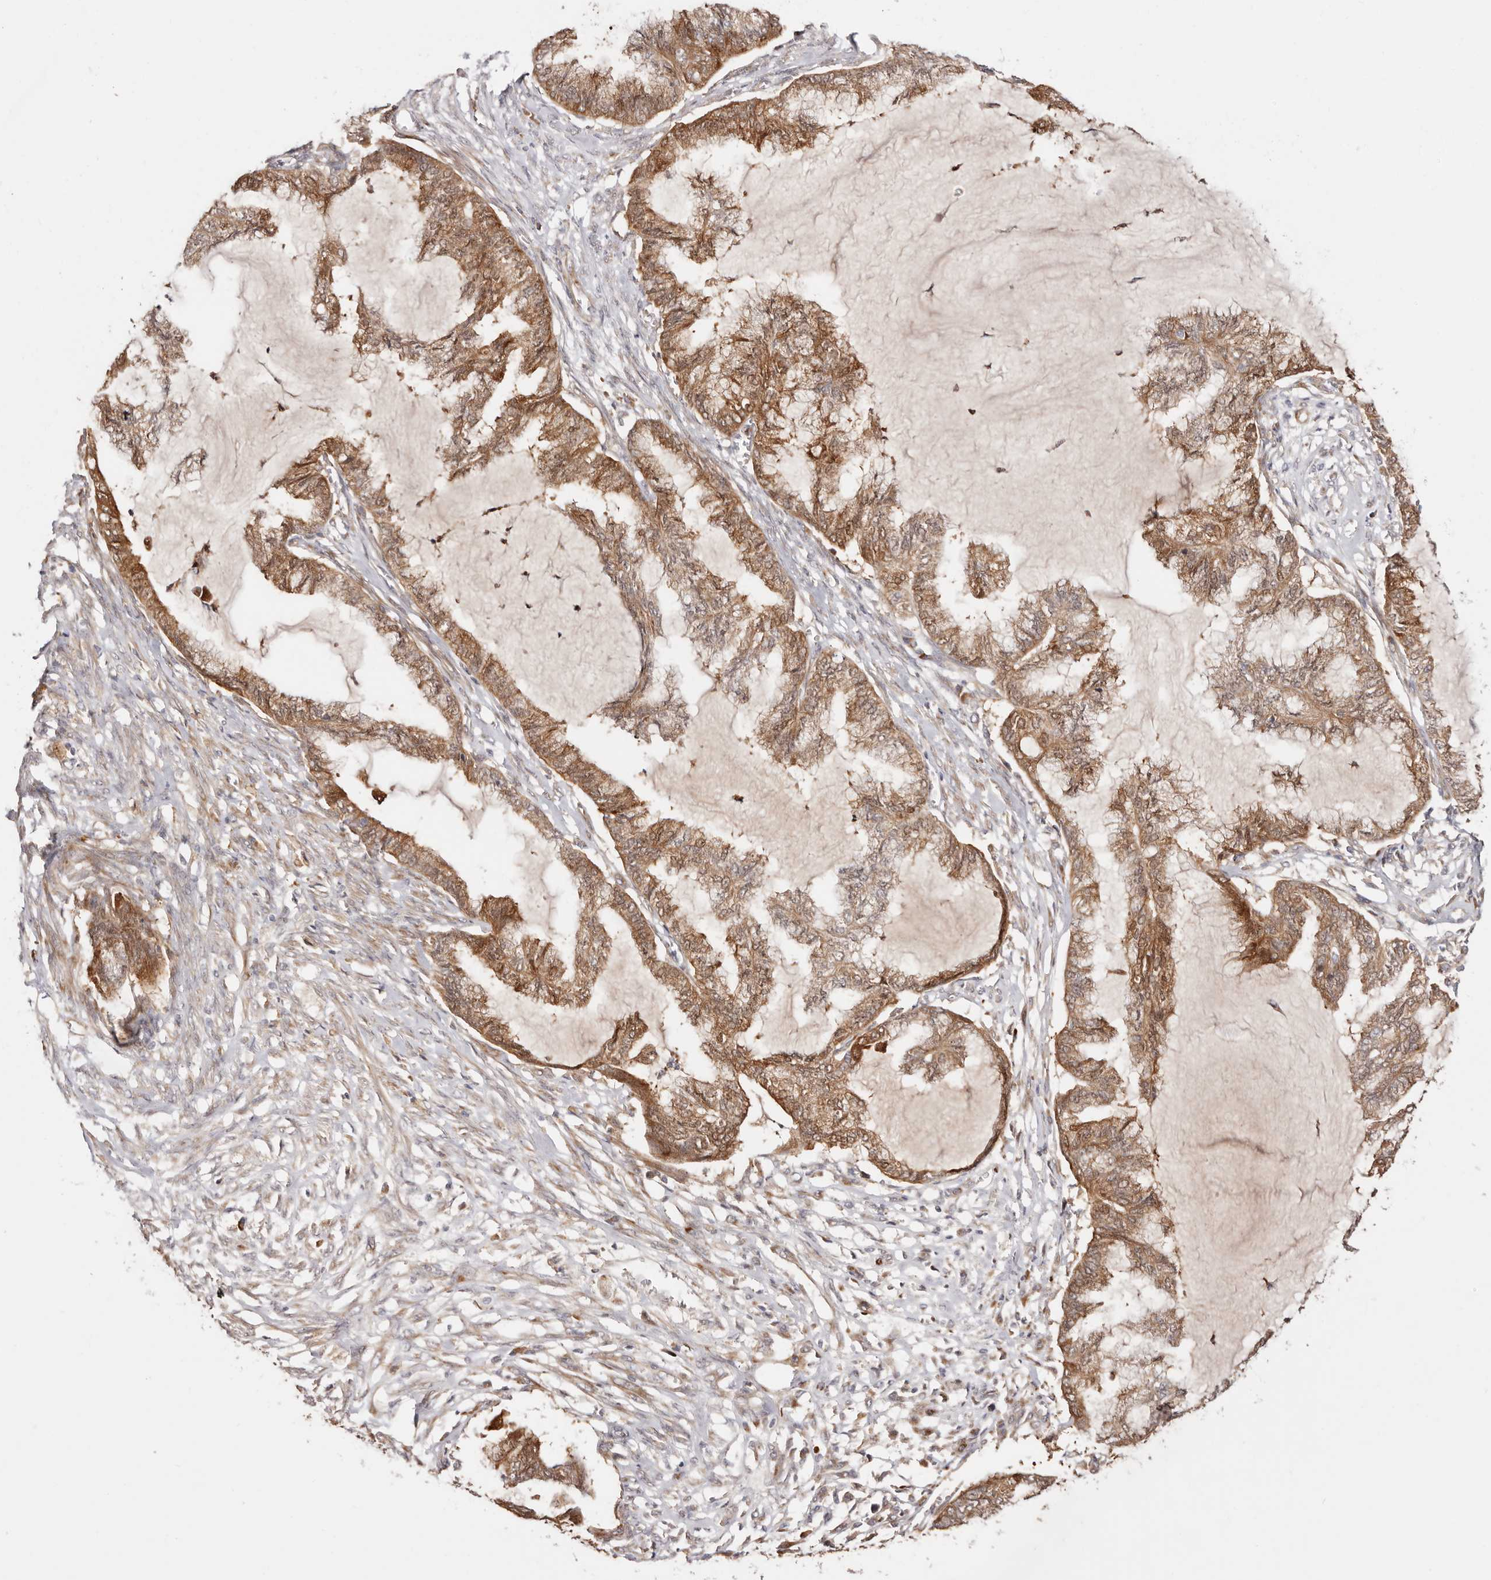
{"staining": {"intensity": "moderate", "quantity": ">75%", "location": "cytoplasmic/membranous,nuclear"}, "tissue": "endometrial cancer", "cell_type": "Tumor cells", "image_type": "cancer", "snomed": [{"axis": "morphology", "description": "Adenocarcinoma, NOS"}, {"axis": "topography", "description": "Endometrium"}], "caption": "This micrograph reveals immunohistochemistry staining of adenocarcinoma (endometrial), with medium moderate cytoplasmic/membranous and nuclear positivity in approximately >75% of tumor cells.", "gene": "BCL2L15", "patient": {"sex": "female", "age": 86}}